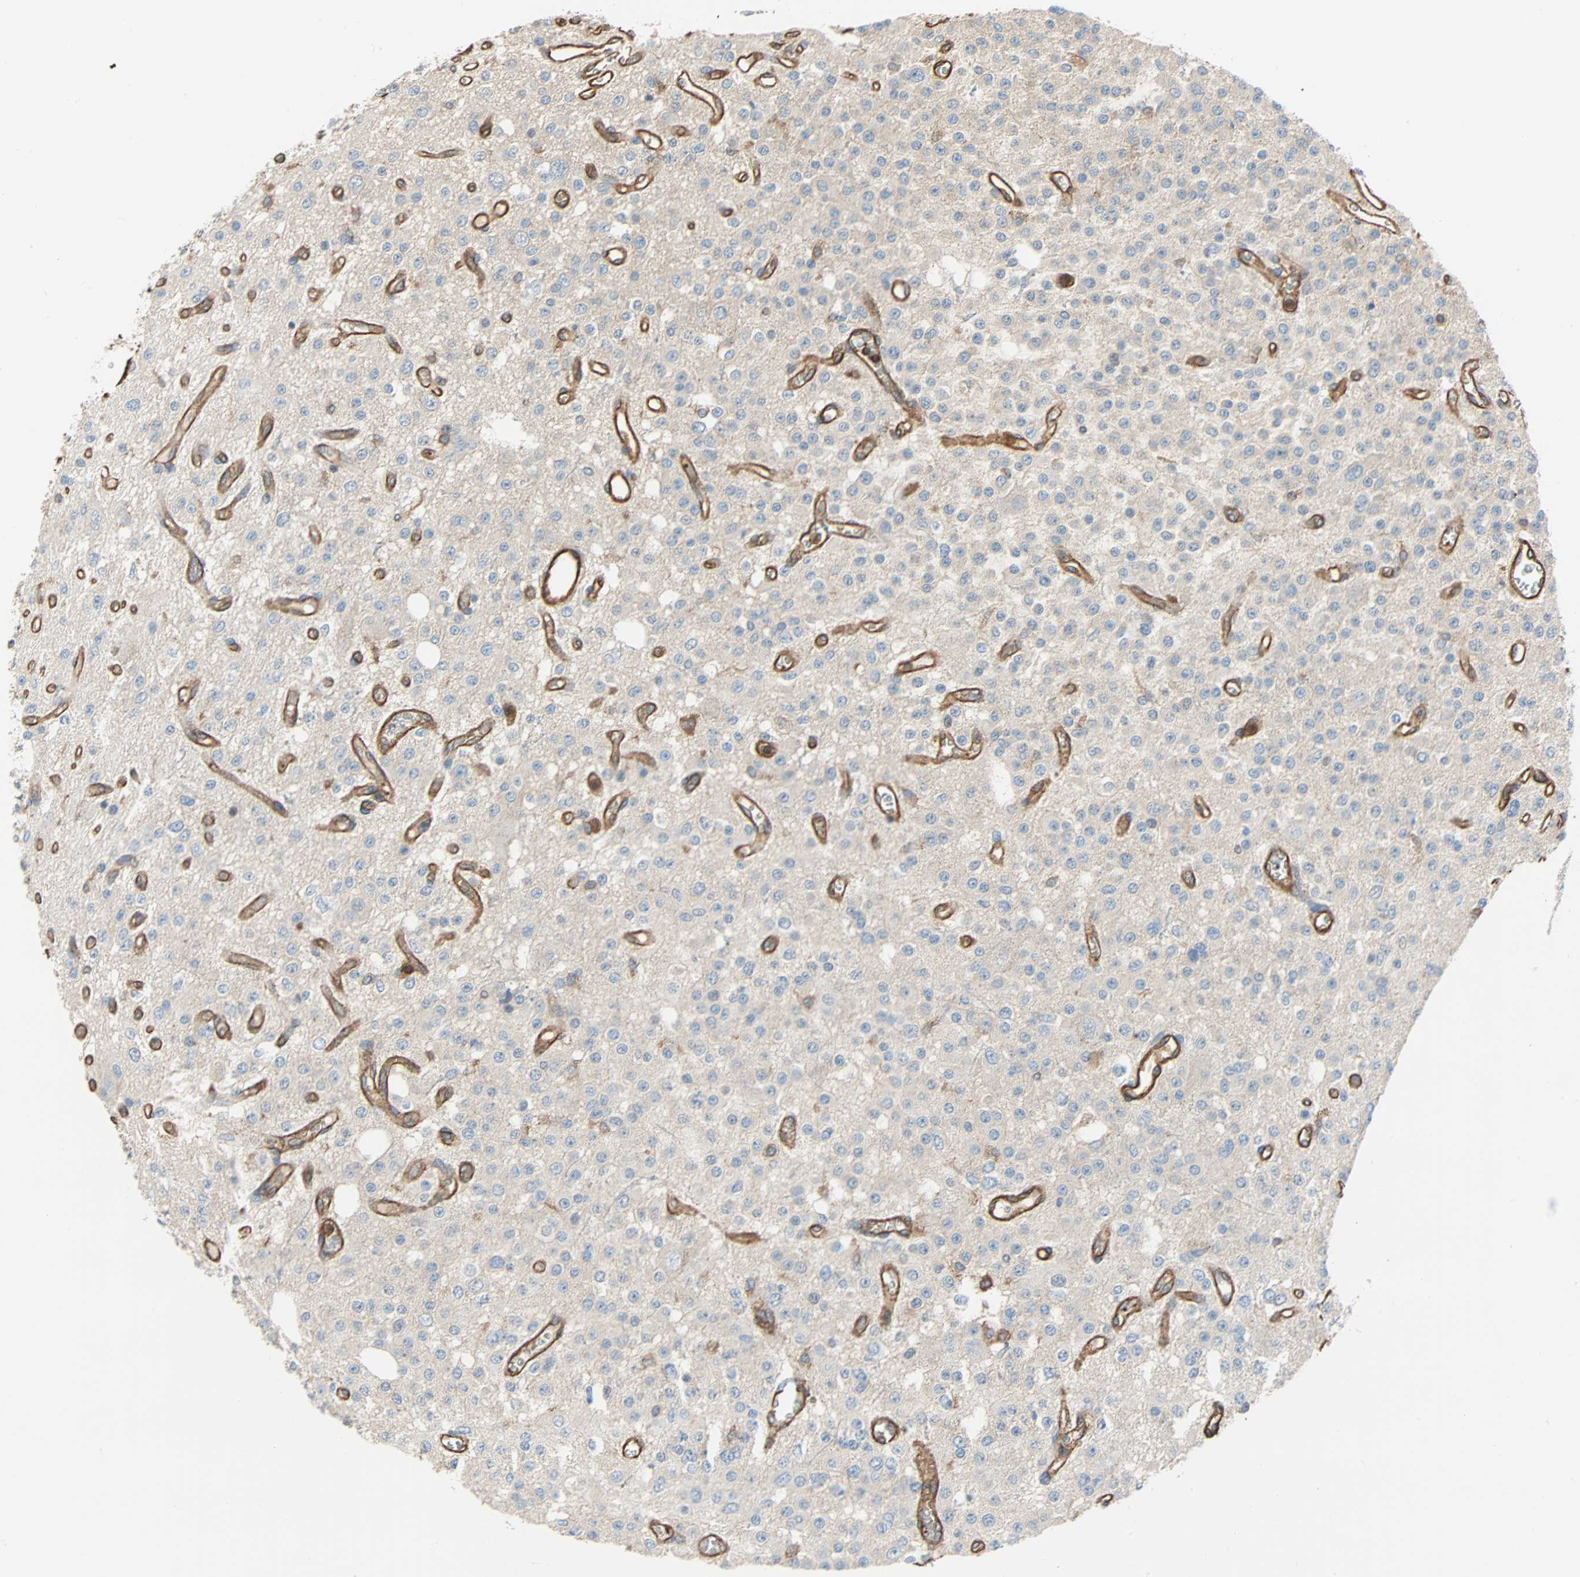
{"staining": {"intensity": "negative", "quantity": "none", "location": "none"}, "tissue": "glioma", "cell_type": "Tumor cells", "image_type": "cancer", "snomed": [{"axis": "morphology", "description": "Glioma, malignant, Low grade"}, {"axis": "topography", "description": "Brain"}], "caption": "This is a micrograph of immunohistochemistry staining of malignant low-grade glioma, which shows no positivity in tumor cells. (Brightfield microscopy of DAB (3,3'-diaminobenzidine) immunohistochemistry at high magnification).", "gene": "GALNT10", "patient": {"sex": "male", "age": 38}}